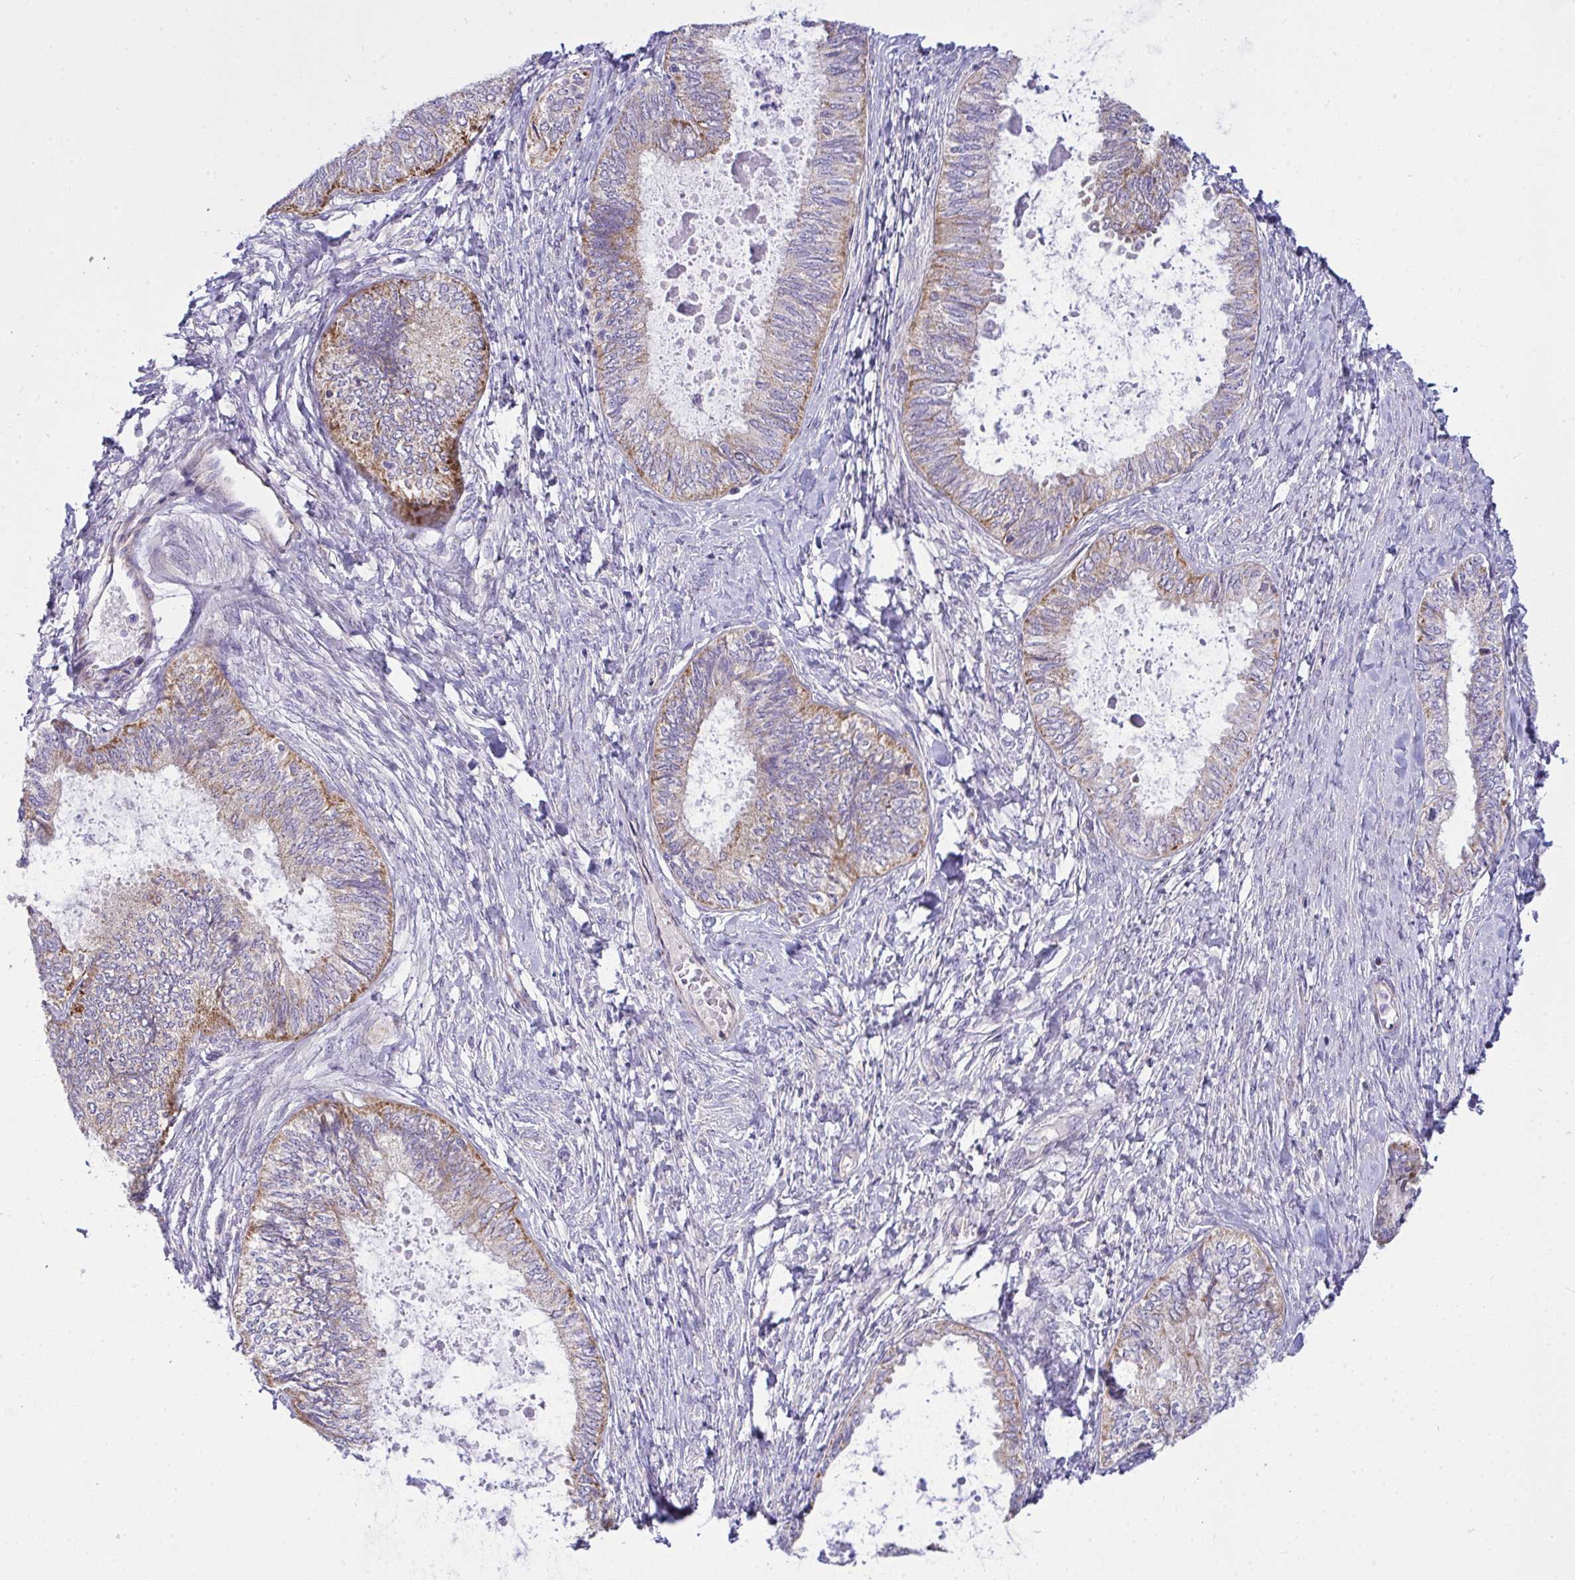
{"staining": {"intensity": "weak", "quantity": "25%-75%", "location": "cytoplasmic/membranous"}, "tissue": "ovarian cancer", "cell_type": "Tumor cells", "image_type": "cancer", "snomed": [{"axis": "morphology", "description": "Carcinoma, endometroid"}, {"axis": "topography", "description": "Ovary"}], "caption": "High-power microscopy captured an IHC photomicrograph of ovarian cancer (endometroid carcinoma), revealing weak cytoplasmic/membranous staining in about 25%-75% of tumor cells.", "gene": "CEP63", "patient": {"sex": "female", "age": 70}}